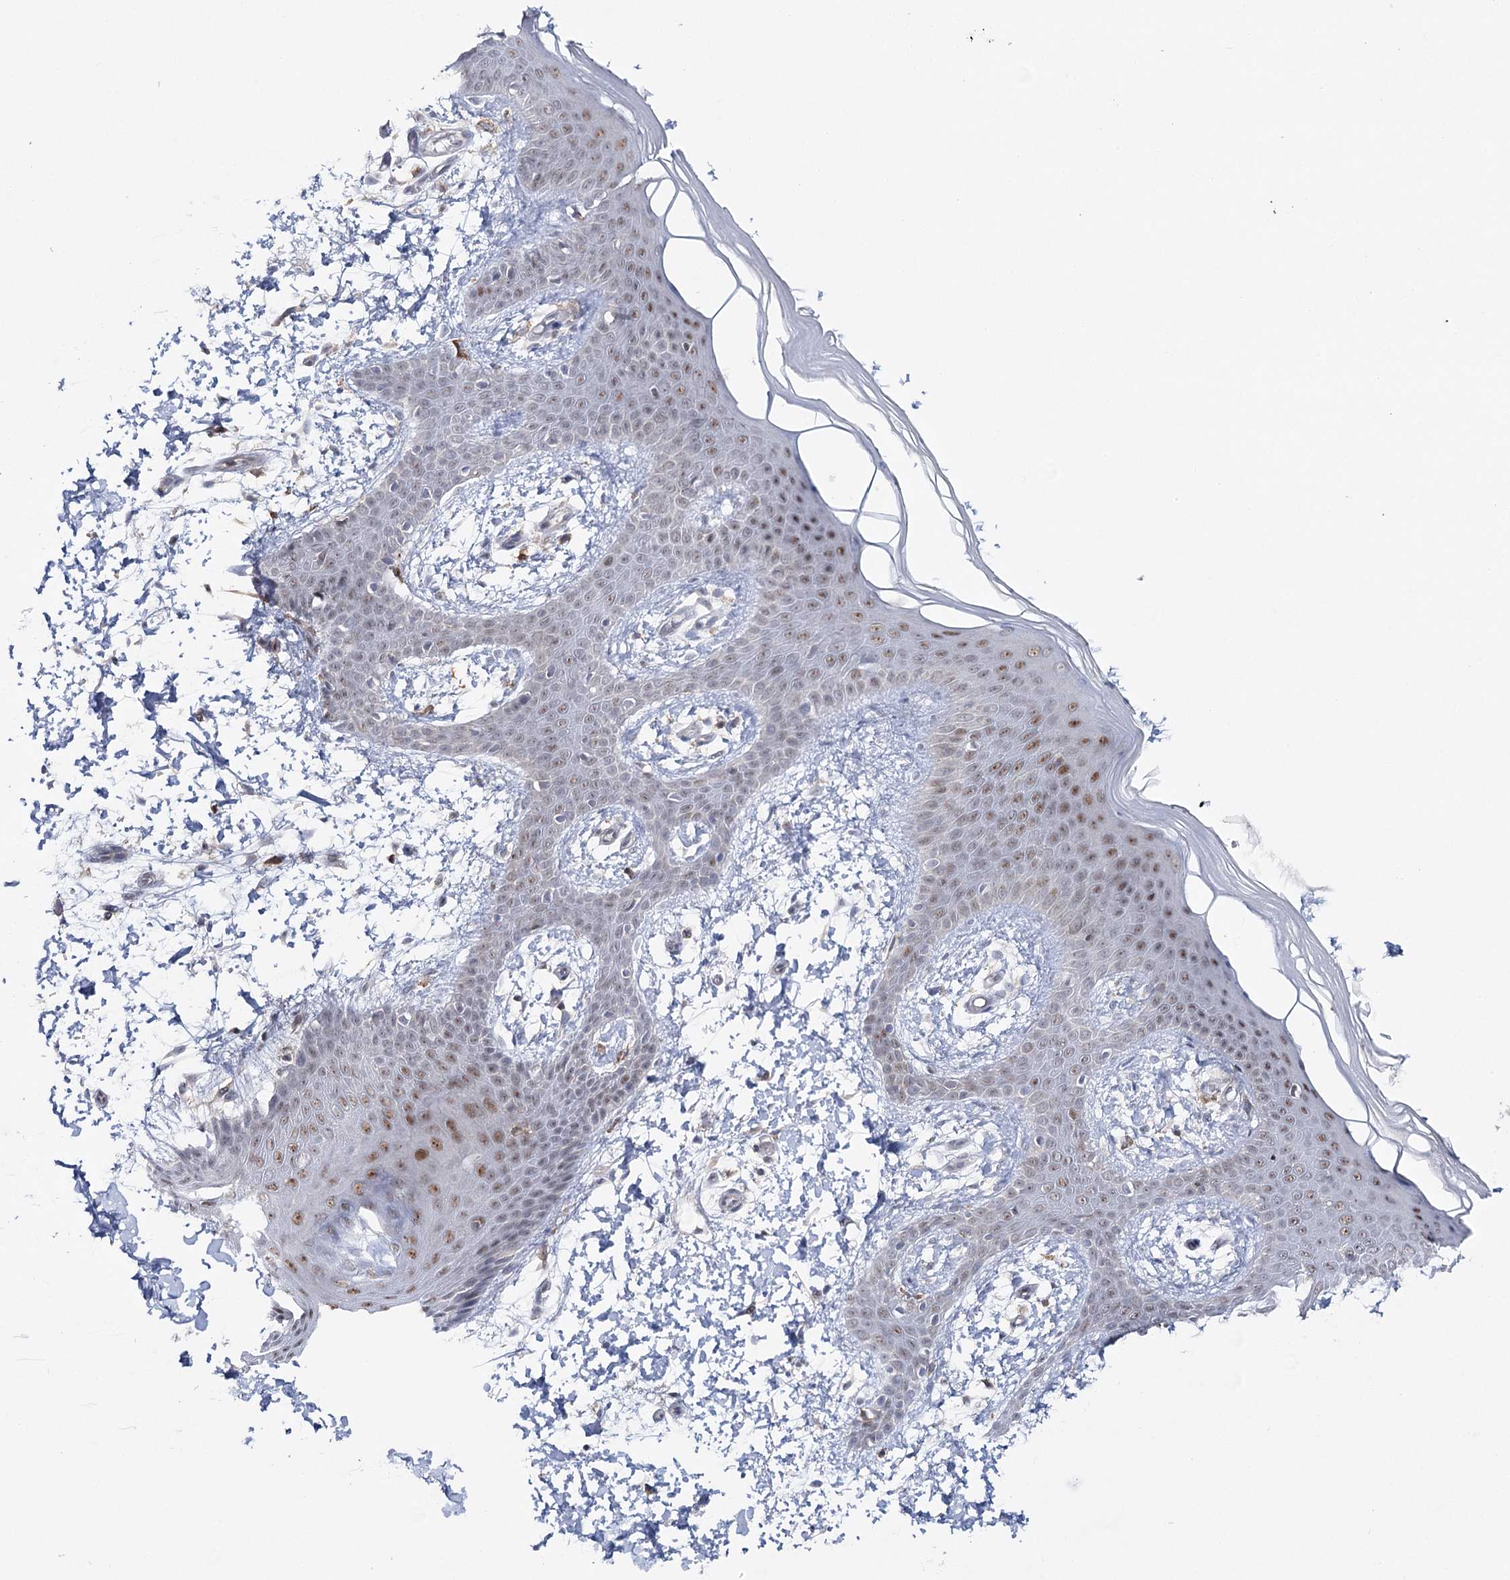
{"staining": {"intensity": "weak", "quantity": ">75%", "location": "cytoplasmic/membranous"}, "tissue": "skin", "cell_type": "Fibroblasts", "image_type": "normal", "snomed": [{"axis": "morphology", "description": "Normal tissue, NOS"}, {"axis": "topography", "description": "Skin"}], "caption": "Immunohistochemistry micrograph of unremarkable skin: human skin stained using immunohistochemistry (IHC) displays low levels of weak protein expression localized specifically in the cytoplasmic/membranous of fibroblasts, appearing as a cytoplasmic/membranous brown color.", "gene": "ZC3H8", "patient": {"sex": "male", "age": 36}}